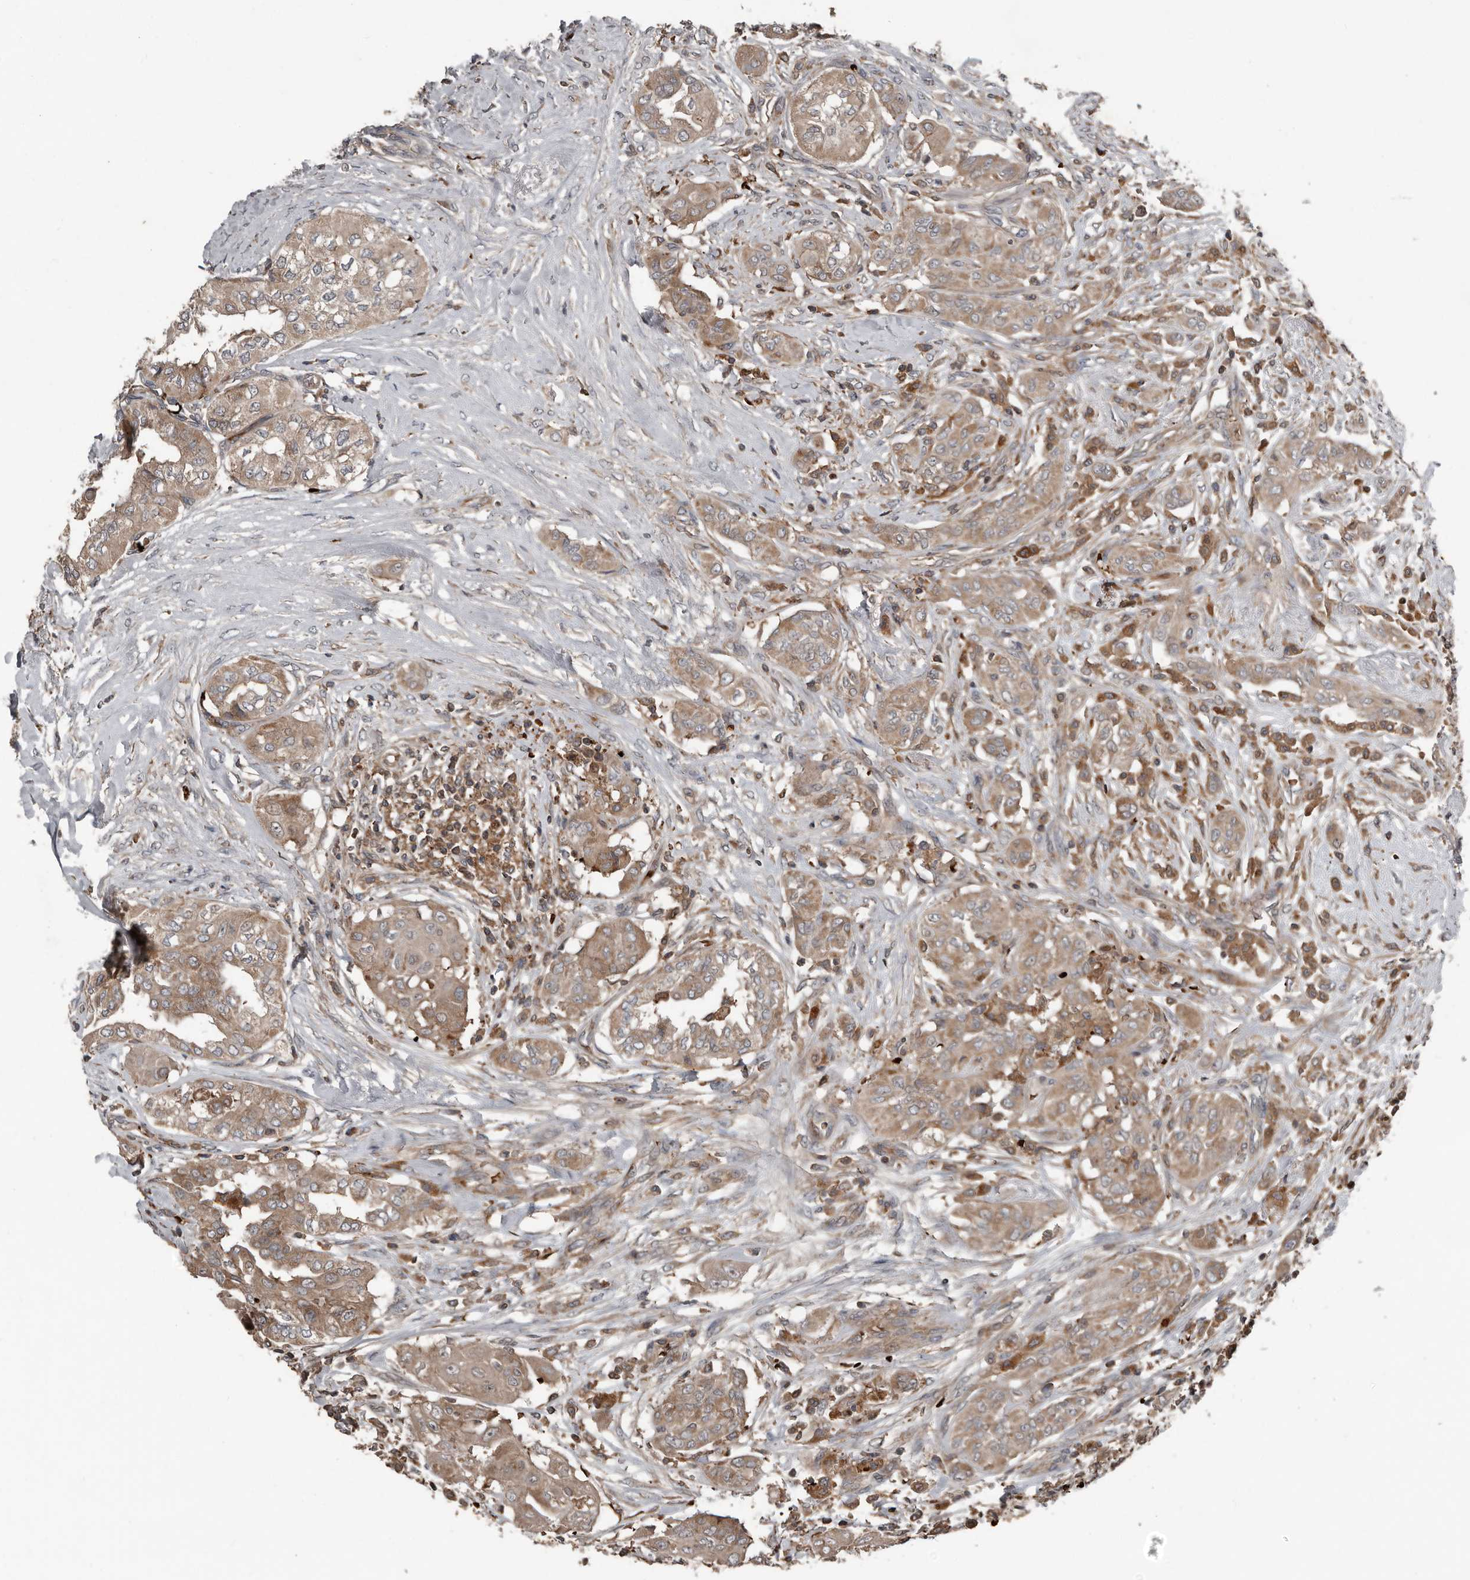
{"staining": {"intensity": "moderate", "quantity": ">75%", "location": "cytoplasmic/membranous"}, "tissue": "thyroid cancer", "cell_type": "Tumor cells", "image_type": "cancer", "snomed": [{"axis": "morphology", "description": "Papillary adenocarcinoma, NOS"}, {"axis": "topography", "description": "Thyroid gland"}], "caption": "An immunohistochemistry photomicrograph of tumor tissue is shown. Protein staining in brown shows moderate cytoplasmic/membranous positivity in thyroid papillary adenocarcinoma within tumor cells. The staining is performed using DAB brown chromogen to label protein expression. The nuclei are counter-stained blue using hematoxylin.", "gene": "FBXO31", "patient": {"sex": "female", "age": 59}}